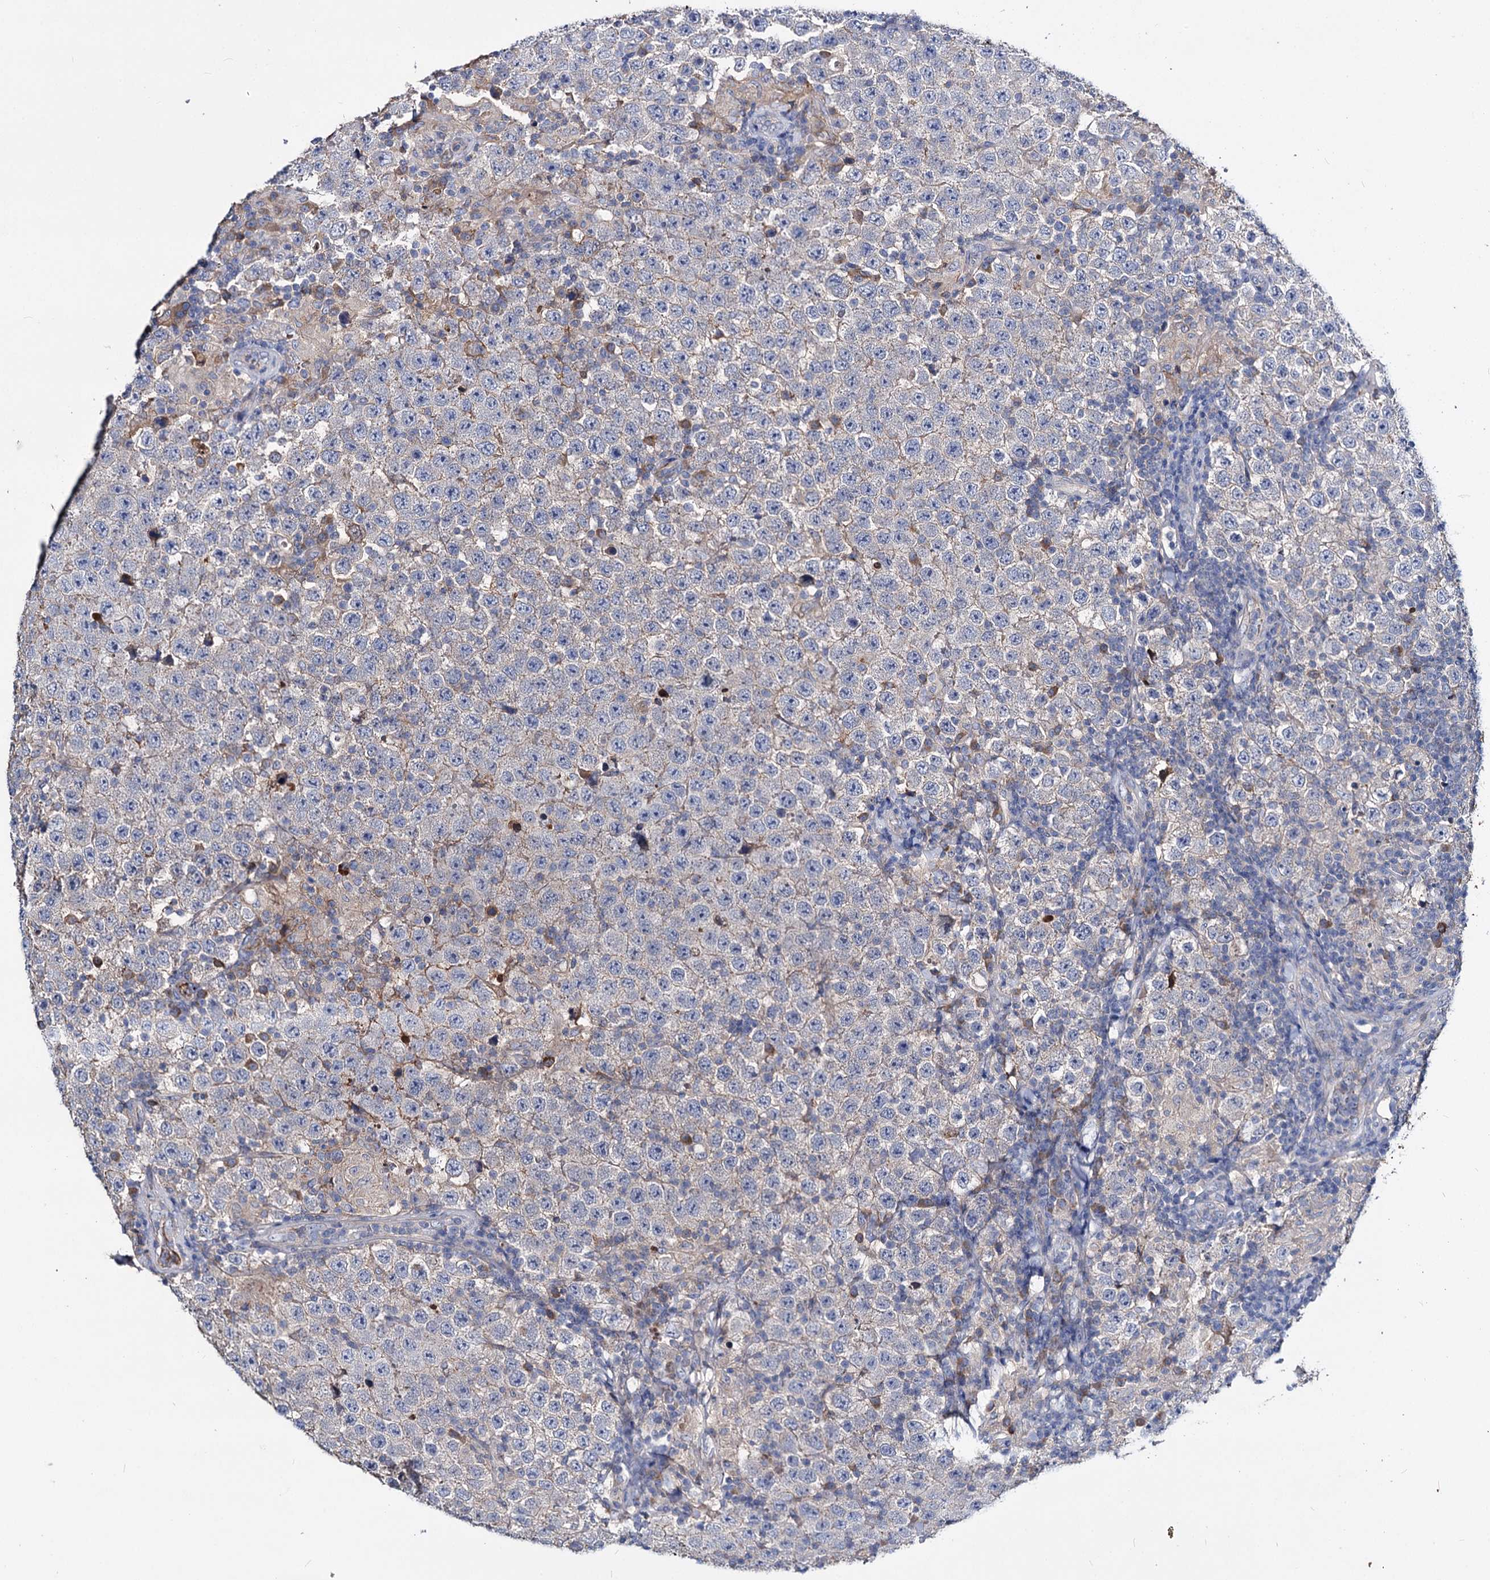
{"staining": {"intensity": "negative", "quantity": "none", "location": "none"}, "tissue": "testis cancer", "cell_type": "Tumor cells", "image_type": "cancer", "snomed": [{"axis": "morphology", "description": "Normal tissue, NOS"}, {"axis": "morphology", "description": "Urothelial carcinoma, High grade"}, {"axis": "morphology", "description": "Seminoma, NOS"}, {"axis": "morphology", "description": "Carcinoma, Embryonal, NOS"}, {"axis": "topography", "description": "Urinary bladder"}, {"axis": "topography", "description": "Testis"}], "caption": "Histopathology image shows no significant protein positivity in tumor cells of testis high-grade urothelial carcinoma.", "gene": "ACY3", "patient": {"sex": "male", "age": 41}}